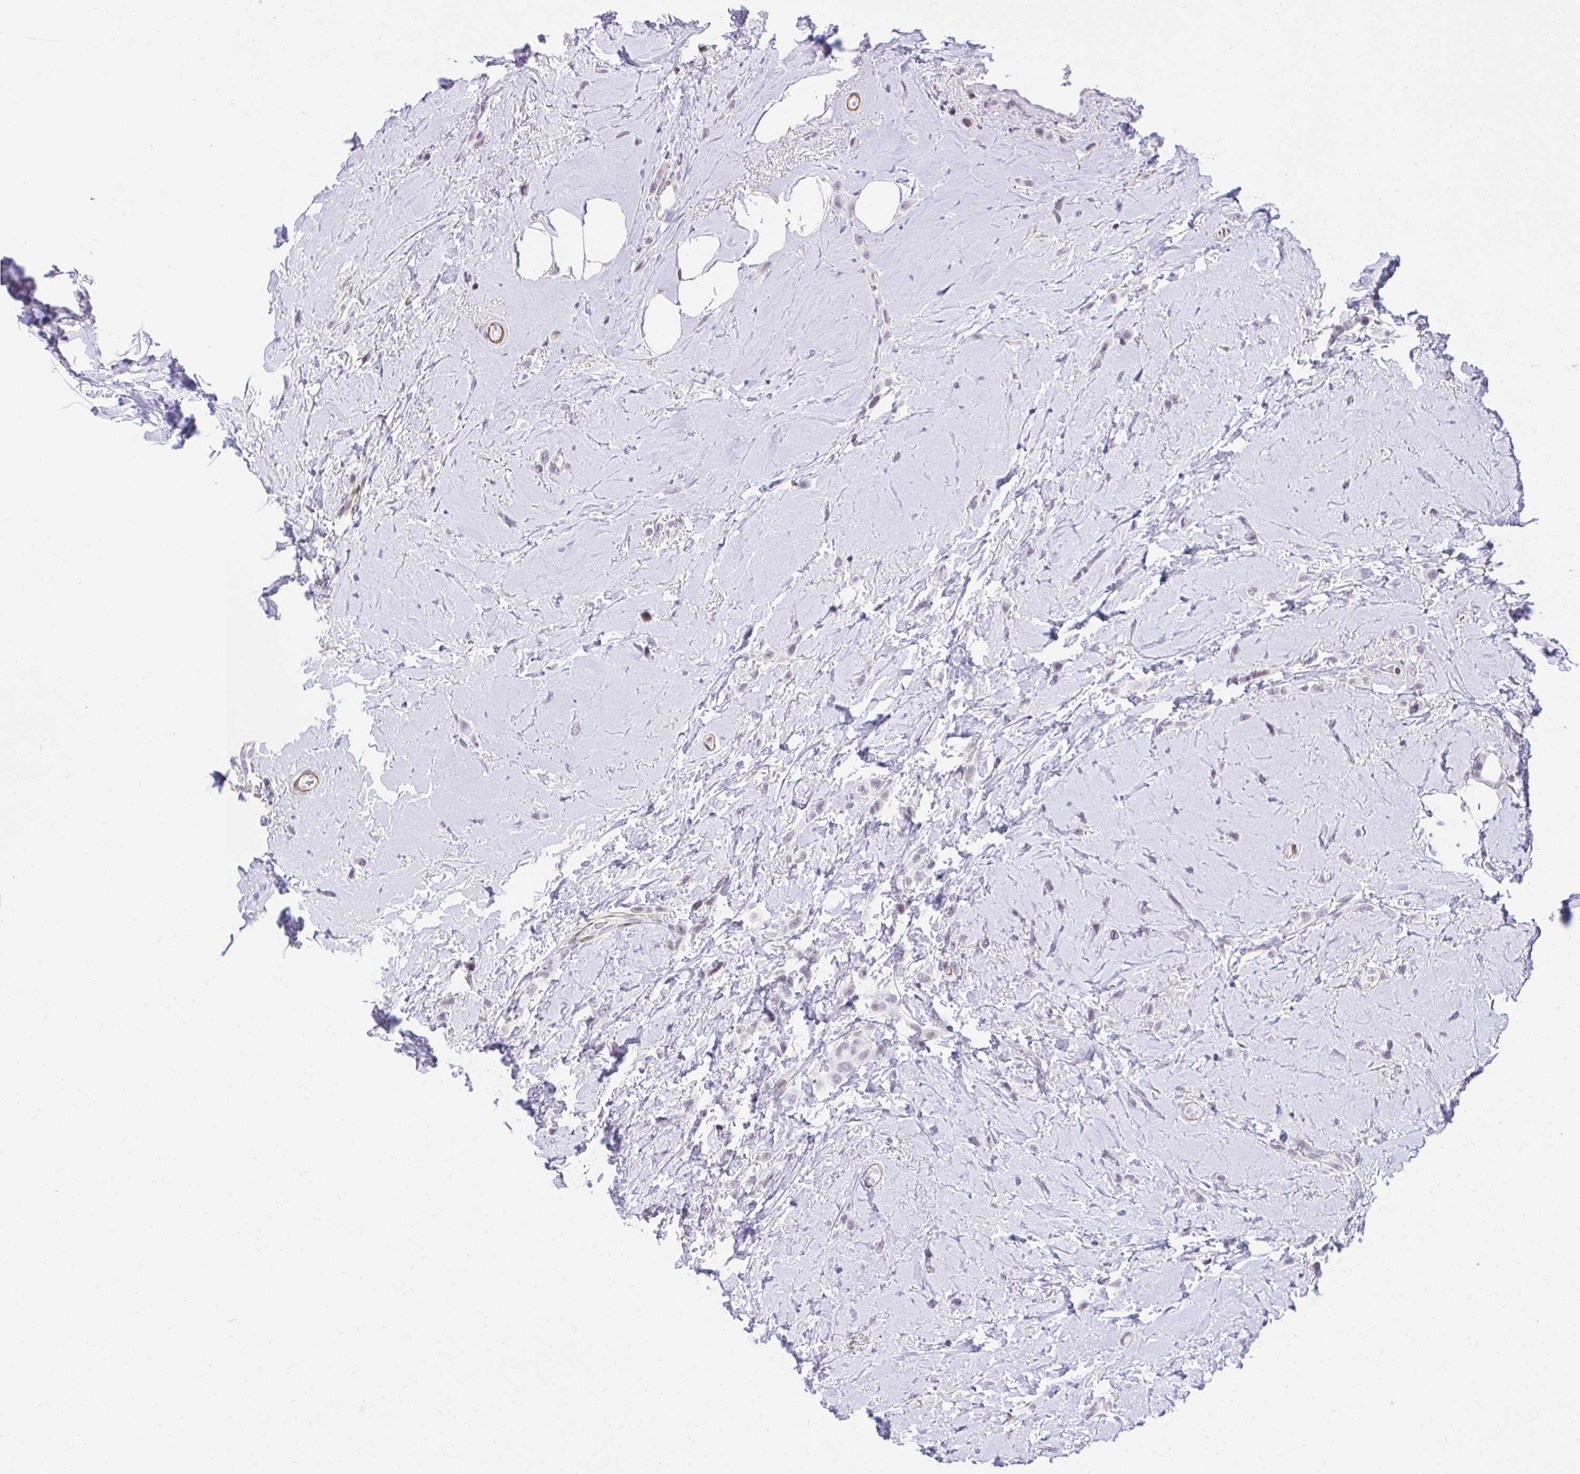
{"staining": {"intensity": "negative", "quantity": "none", "location": "none"}, "tissue": "breast cancer", "cell_type": "Tumor cells", "image_type": "cancer", "snomed": [{"axis": "morphology", "description": "Lobular carcinoma"}, {"axis": "topography", "description": "Breast"}], "caption": "Tumor cells are negative for protein expression in human lobular carcinoma (breast).", "gene": "KCNN4", "patient": {"sex": "female", "age": 66}}